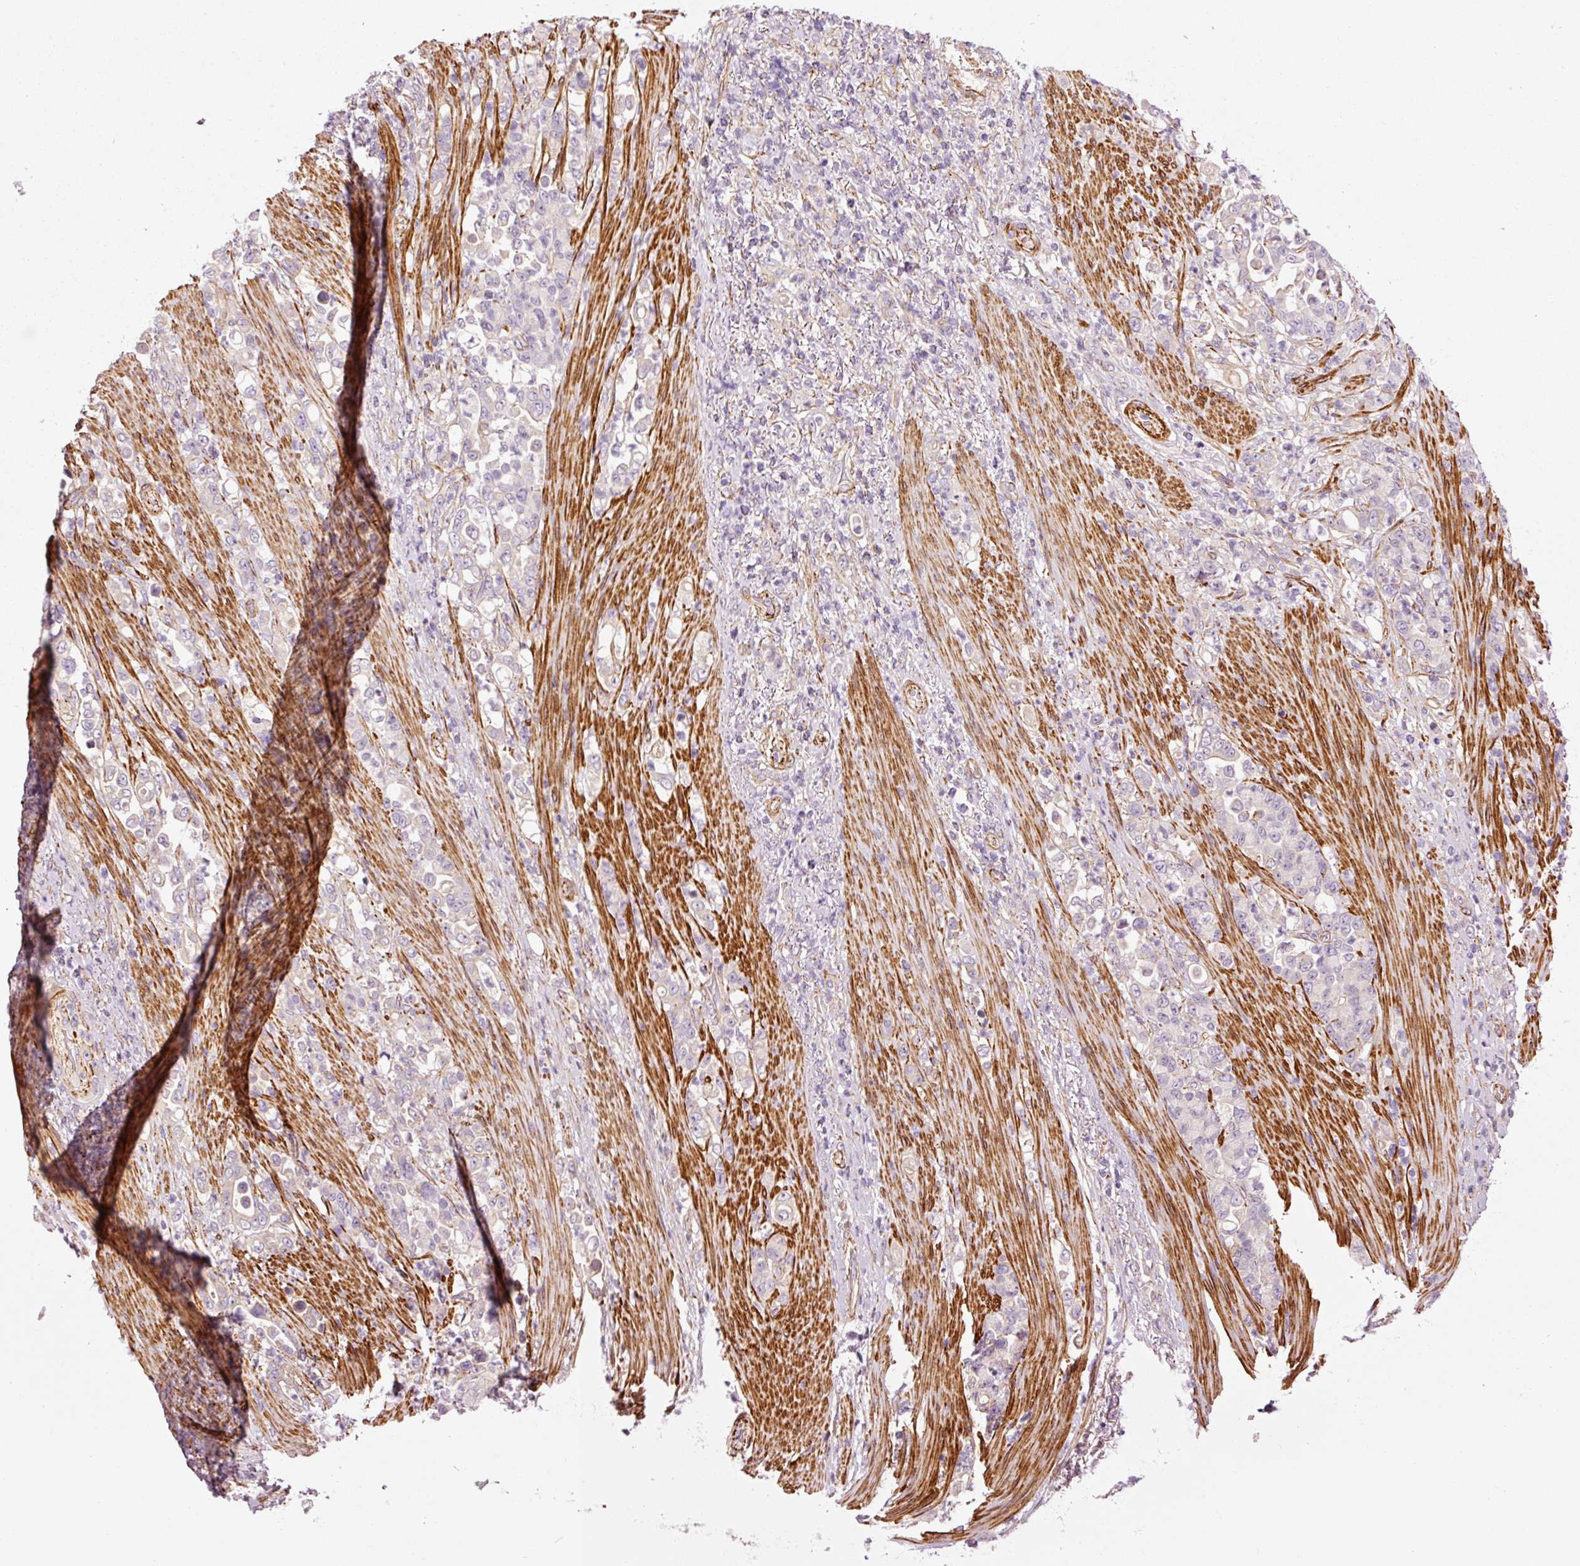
{"staining": {"intensity": "negative", "quantity": "none", "location": "none"}, "tissue": "stomach cancer", "cell_type": "Tumor cells", "image_type": "cancer", "snomed": [{"axis": "morphology", "description": "Normal tissue, NOS"}, {"axis": "morphology", "description": "Adenocarcinoma, NOS"}, {"axis": "topography", "description": "Stomach"}], "caption": "Immunohistochemical staining of stomach cancer (adenocarcinoma) exhibits no significant positivity in tumor cells. (Immunohistochemistry, brightfield microscopy, high magnification).", "gene": "ANKRD20A1", "patient": {"sex": "female", "age": 79}}